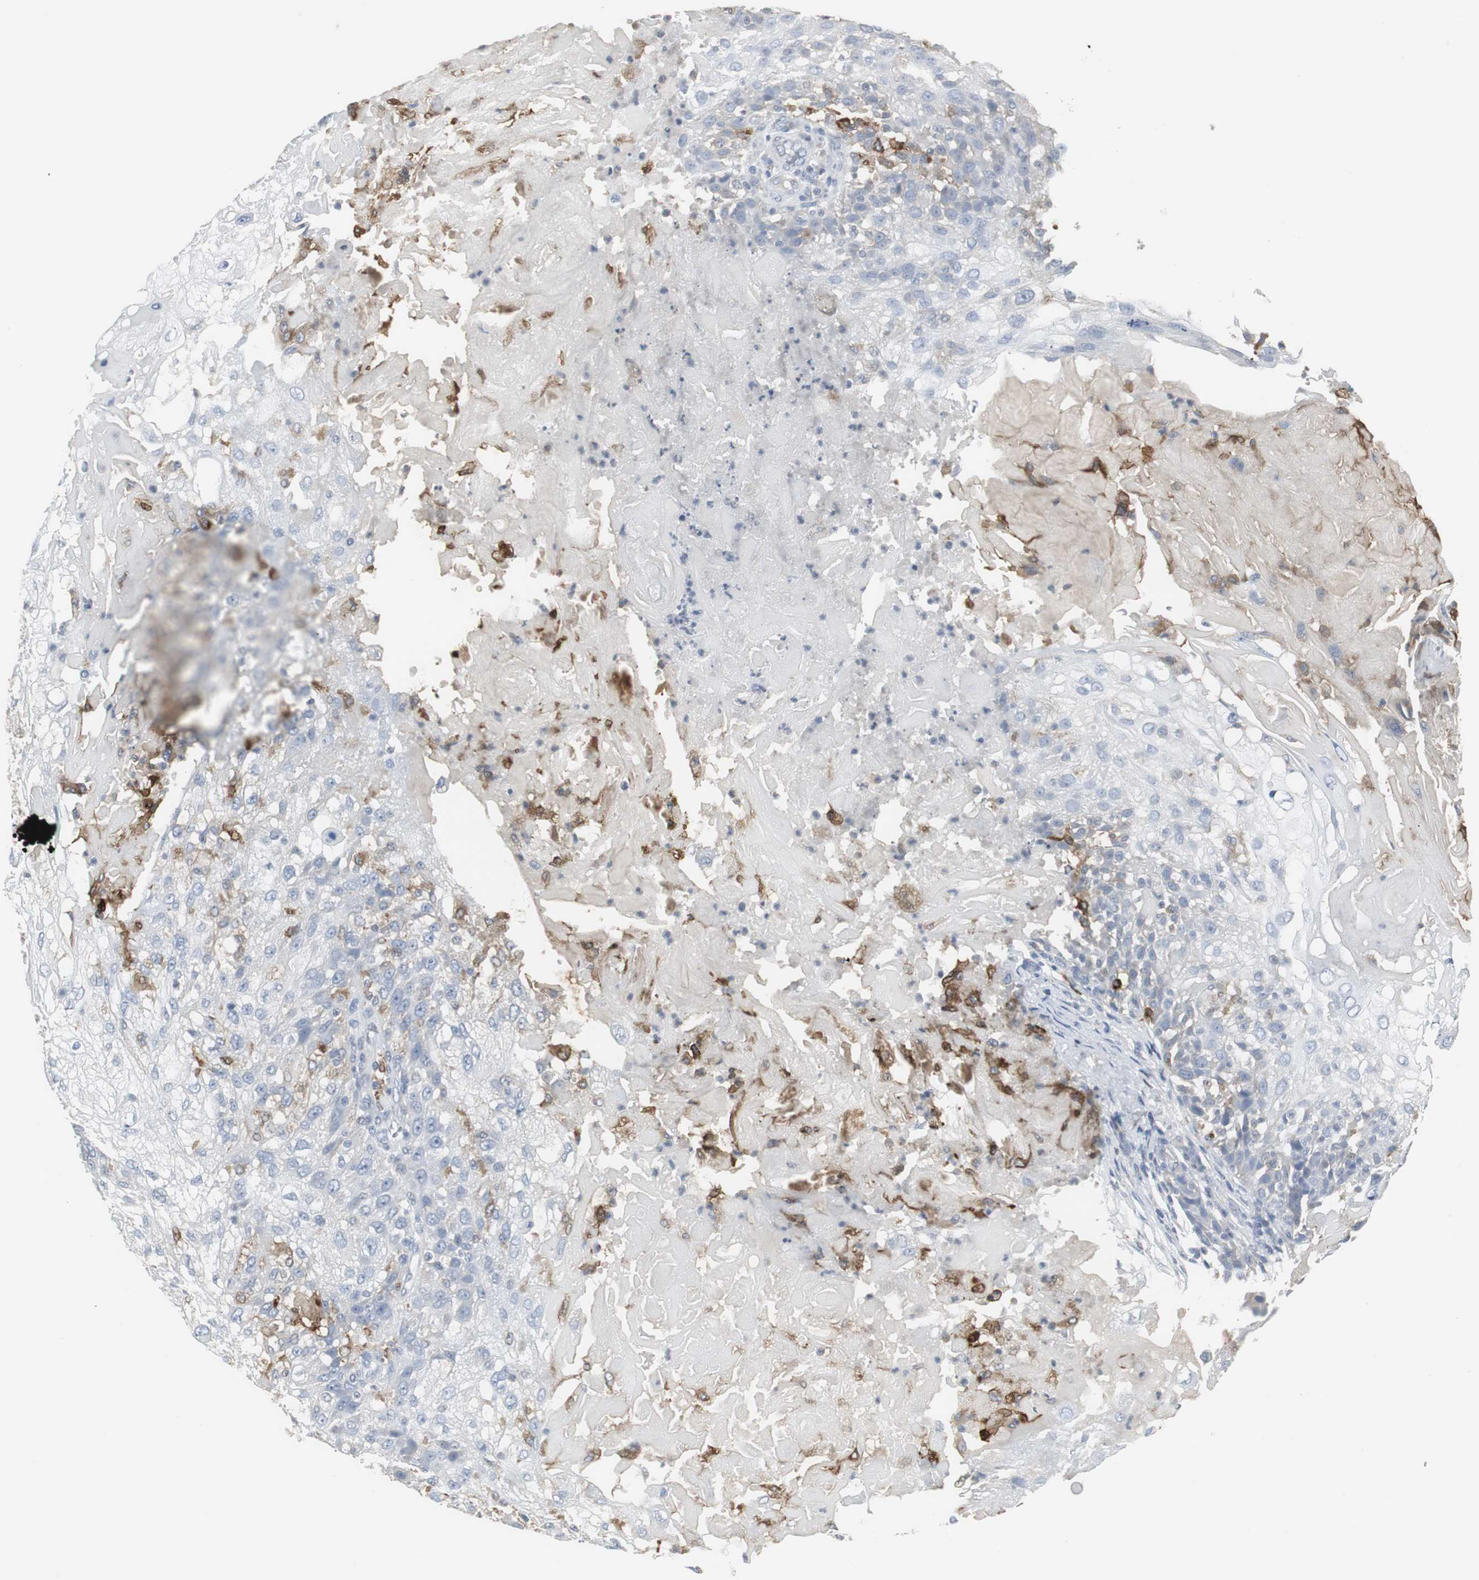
{"staining": {"intensity": "negative", "quantity": "none", "location": "none"}, "tissue": "skin cancer", "cell_type": "Tumor cells", "image_type": "cancer", "snomed": [{"axis": "morphology", "description": "Normal tissue, NOS"}, {"axis": "morphology", "description": "Squamous cell carcinoma, NOS"}, {"axis": "topography", "description": "Skin"}], "caption": "Immunohistochemical staining of squamous cell carcinoma (skin) displays no significant staining in tumor cells. (Stains: DAB immunohistochemistry with hematoxylin counter stain, Microscopy: brightfield microscopy at high magnification).", "gene": "PI15", "patient": {"sex": "female", "age": 83}}